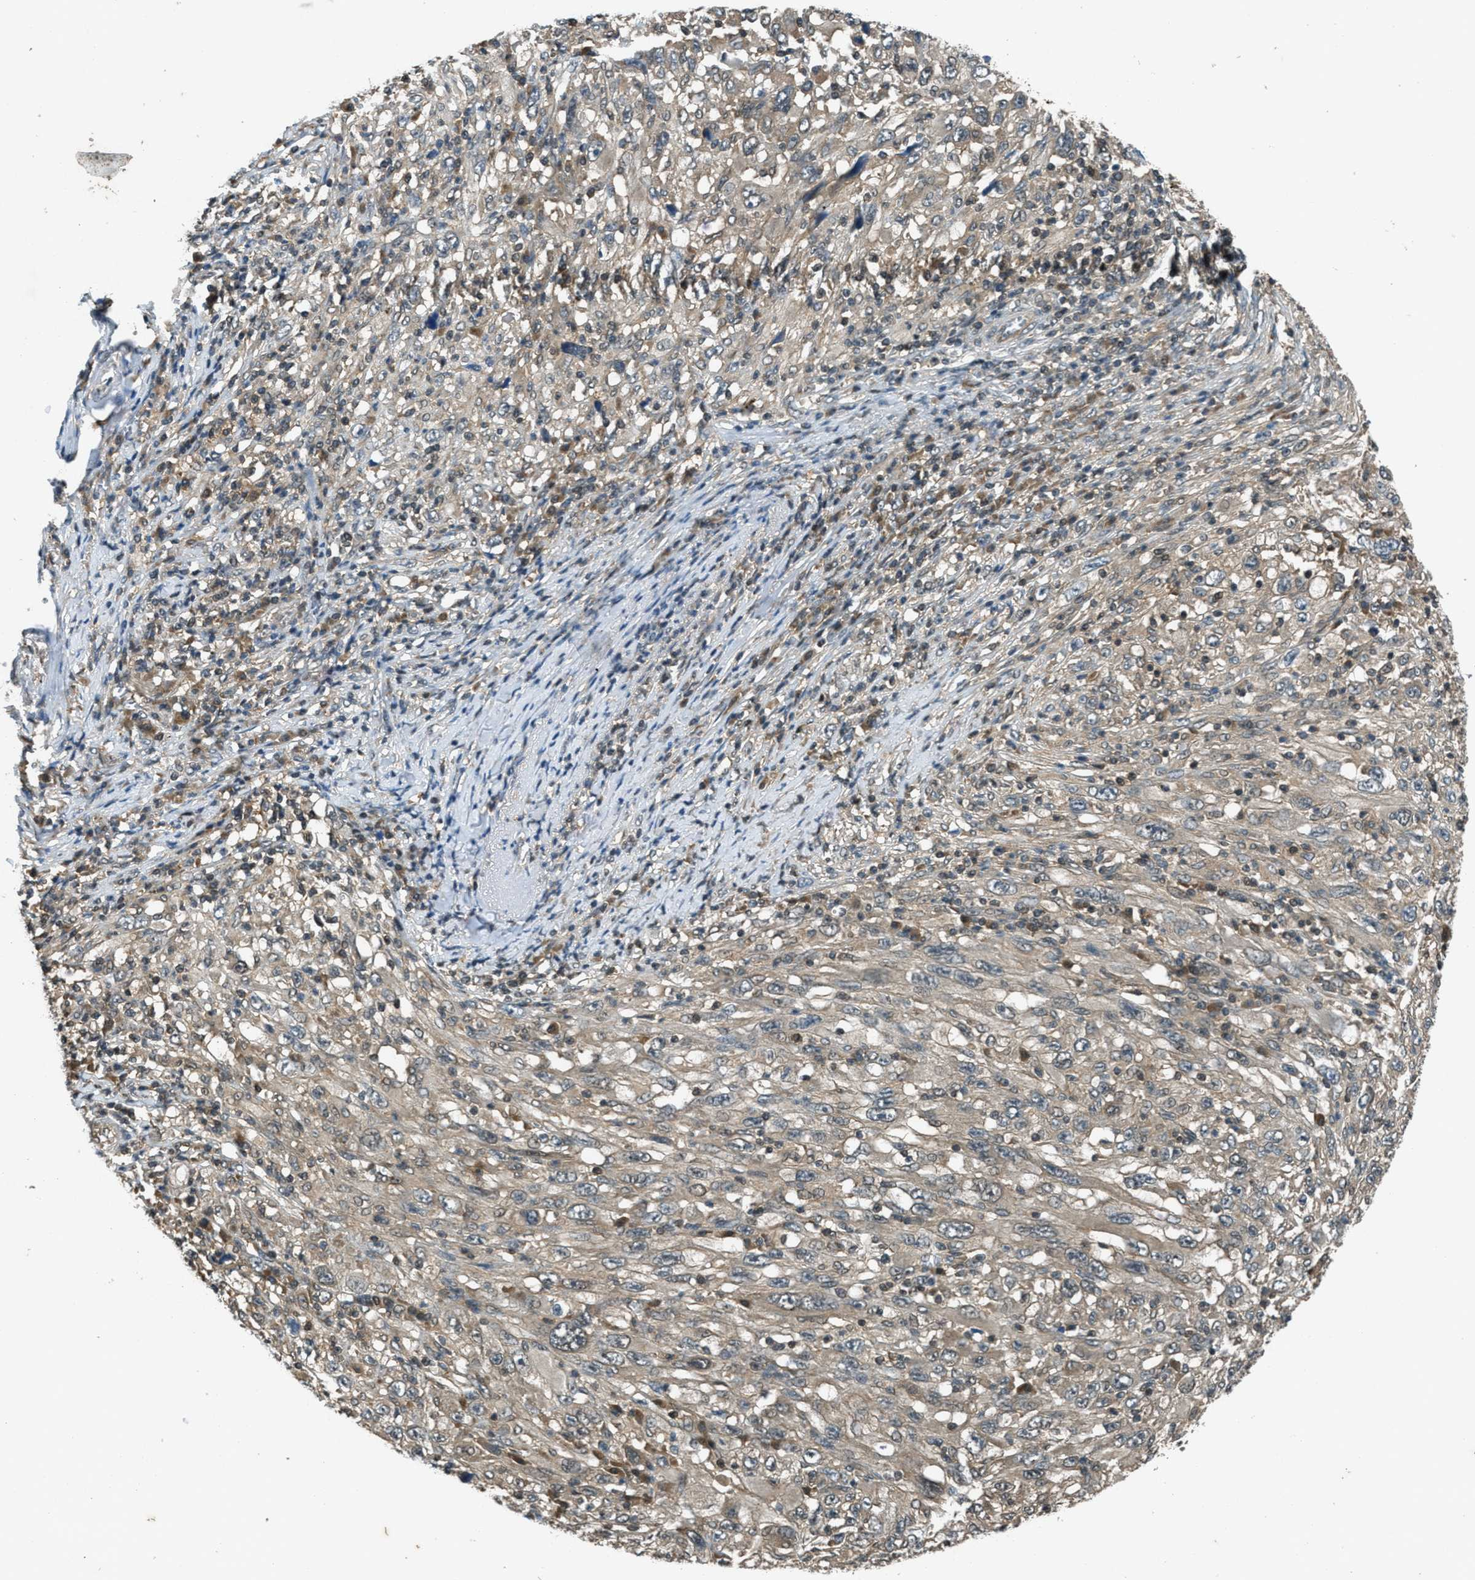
{"staining": {"intensity": "weak", "quantity": ">75%", "location": "cytoplasmic/membranous"}, "tissue": "melanoma", "cell_type": "Tumor cells", "image_type": "cancer", "snomed": [{"axis": "morphology", "description": "Malignant melanoma, Metastatic site"}, {"axis": "topography", "description": "Skin"}], "caption": "This is a micrograph of immunohistochemistry staining of melanoma, which shows weak expression in the cytoplasmic/membranous of tumor cells.", "gene": "DUSP6", "patient": {"sex": "female", "age": 56}}